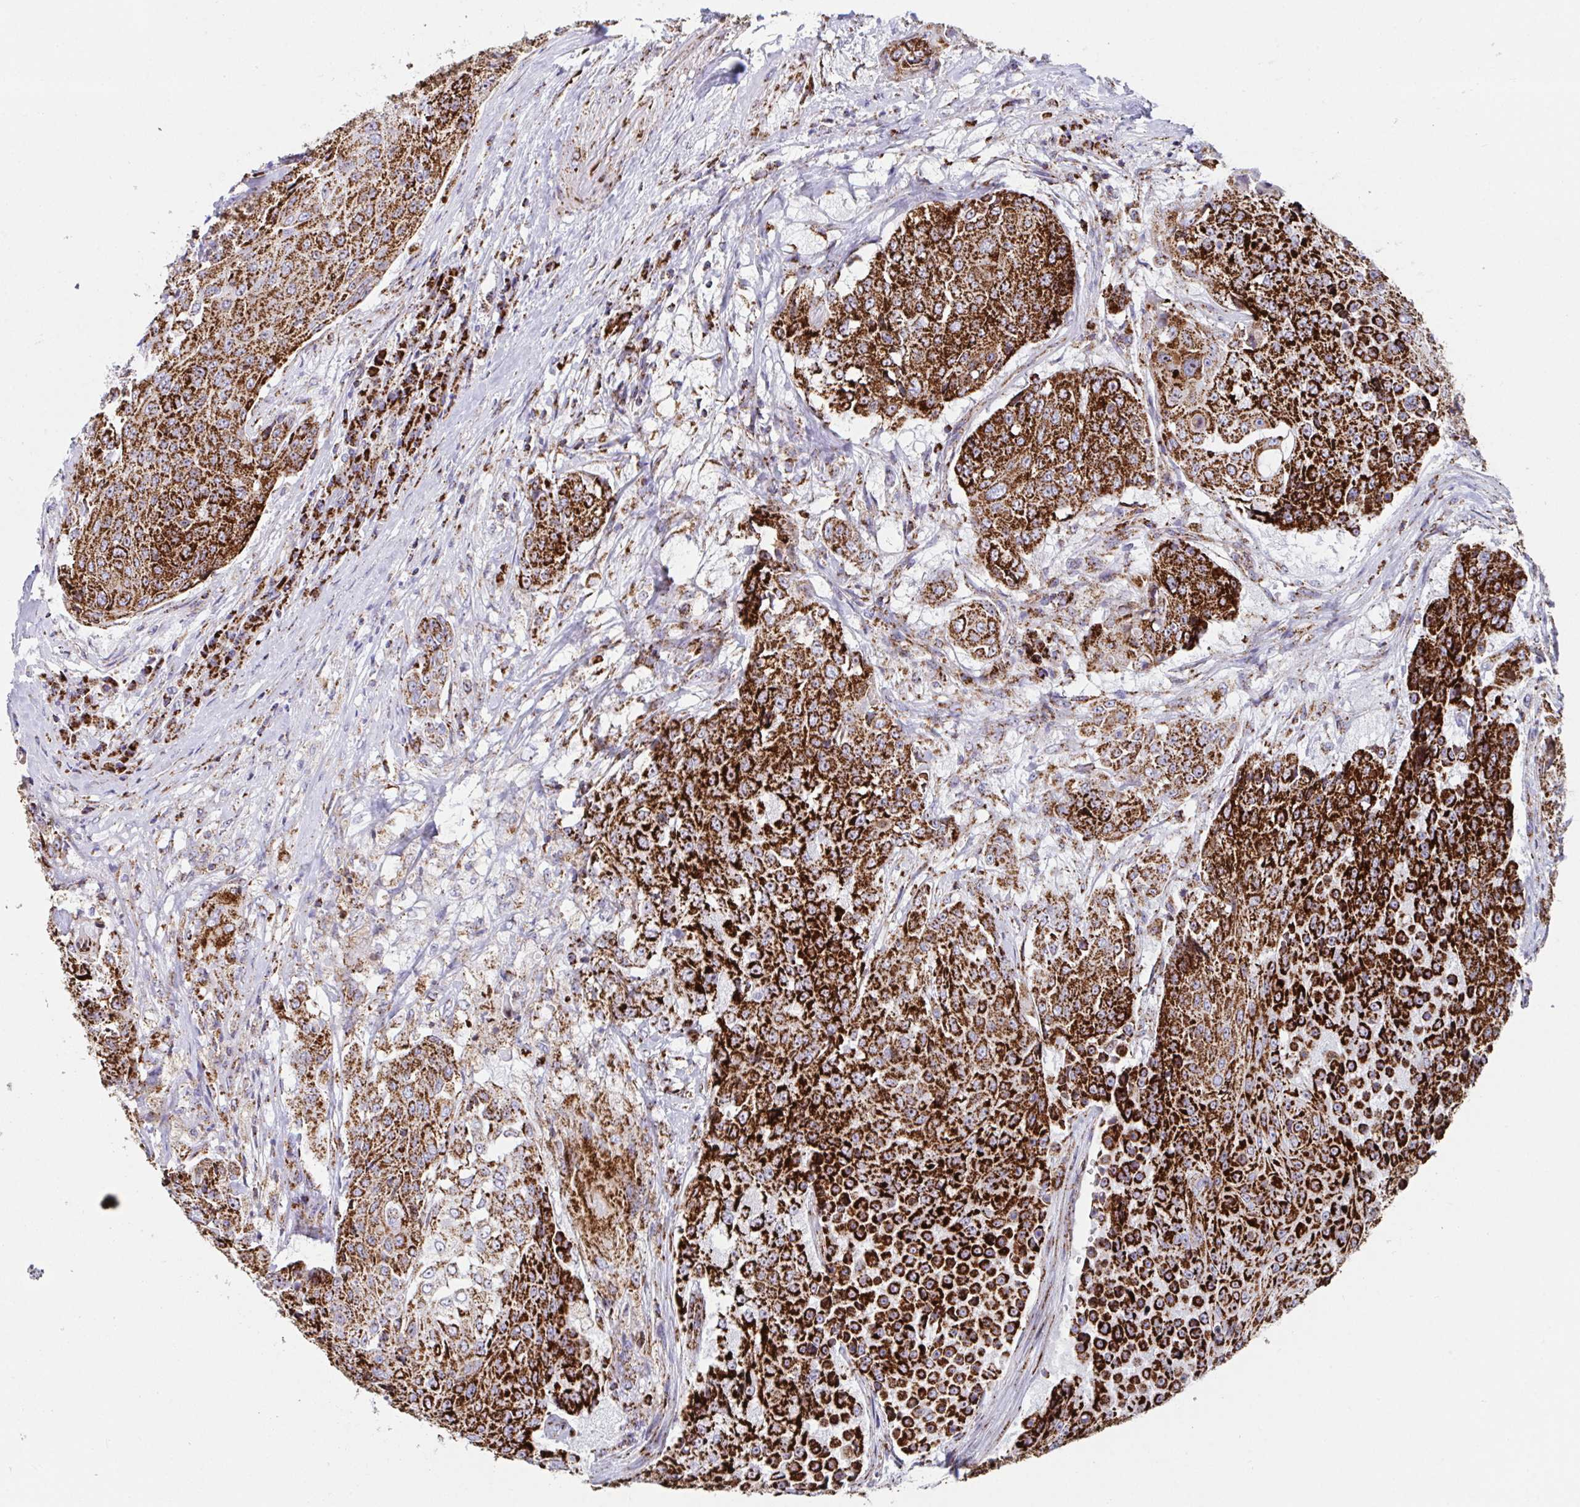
{"staining": {"intensity": "strong", "quantity": ">75%", "location": "cytoplasmic/membranous"}, "tissue": "urothelial cancer", "cell_type": "Tumor cells", "image_type": "cancer", "snomed": [{"axis": "morphology", "description": "Urothelial carcinoma, High grade"}, {"axis": "topography", "description": "Urinary bladder"}], "caption": "About >75% of tumor cells in urothelial cancer show strong cytoplasmic/membranous protein positivity as visualized by brown immunohistochemical staining.", "gene": "ATP5MJ", "patient": {"sex": "female", "age": 63}}